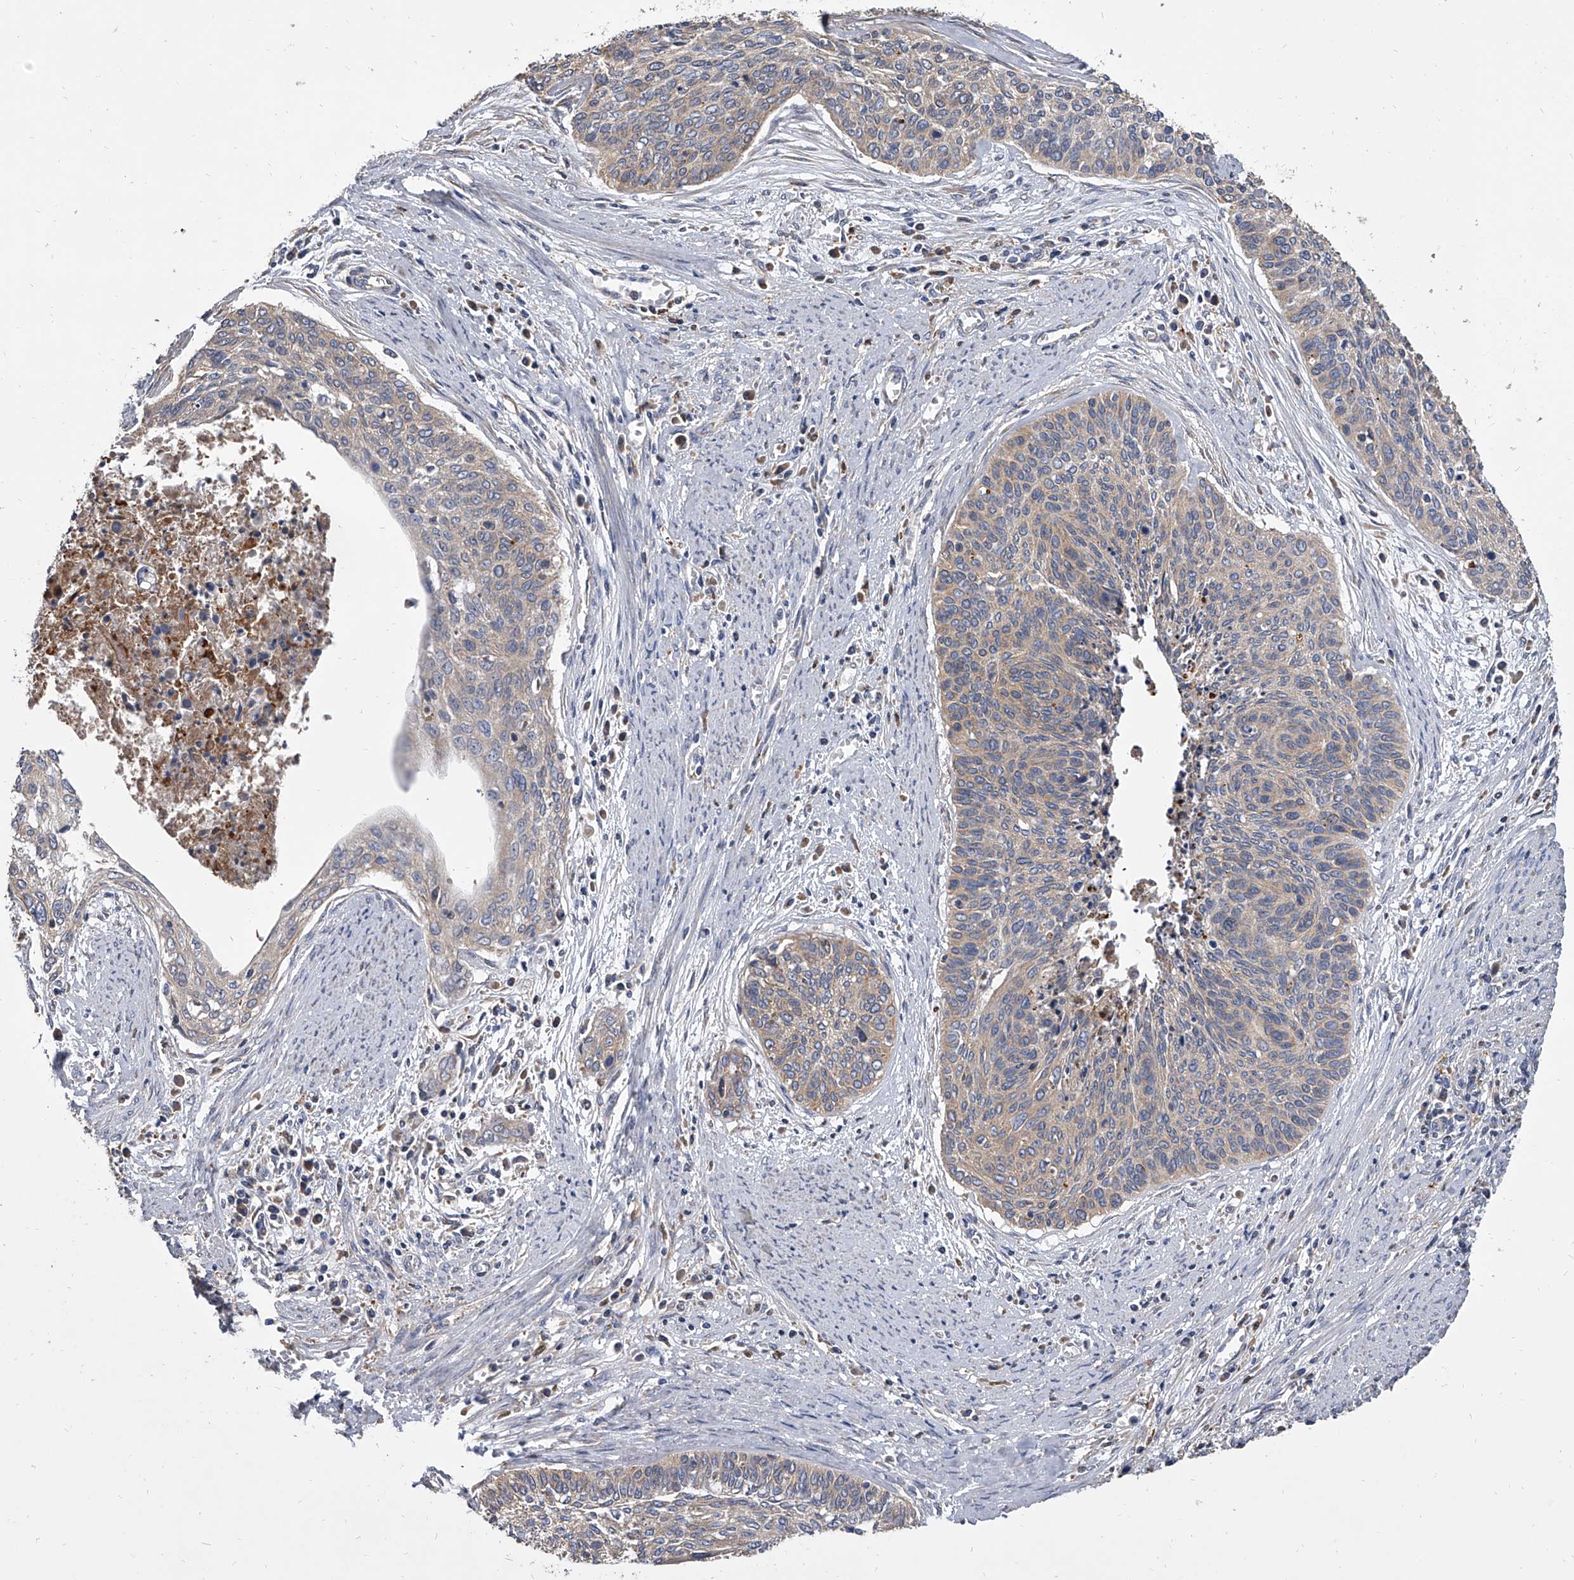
{"staining": {"intensity": "negative", "quantity": "none", "location": "none"}, "tissue": "cervical cancer", "cell_type": "Tumor cells", "image_type": "cancer", "snomed": [{"axis": "morphology", "description": "Squamous cell carcinoma, NOS"}, {"axis": "topography", "description": "Cervix"}], "caption": "Immunohistochemistry of cervical cancer (squamous cell carcinoma) demonstrates no staining in tumor cells. (DAB immunohistochemistry (IHC) with hematoxylin counter stain).", "gene": "MRPL28", "patient": {"sex": "female", "age": 55}}